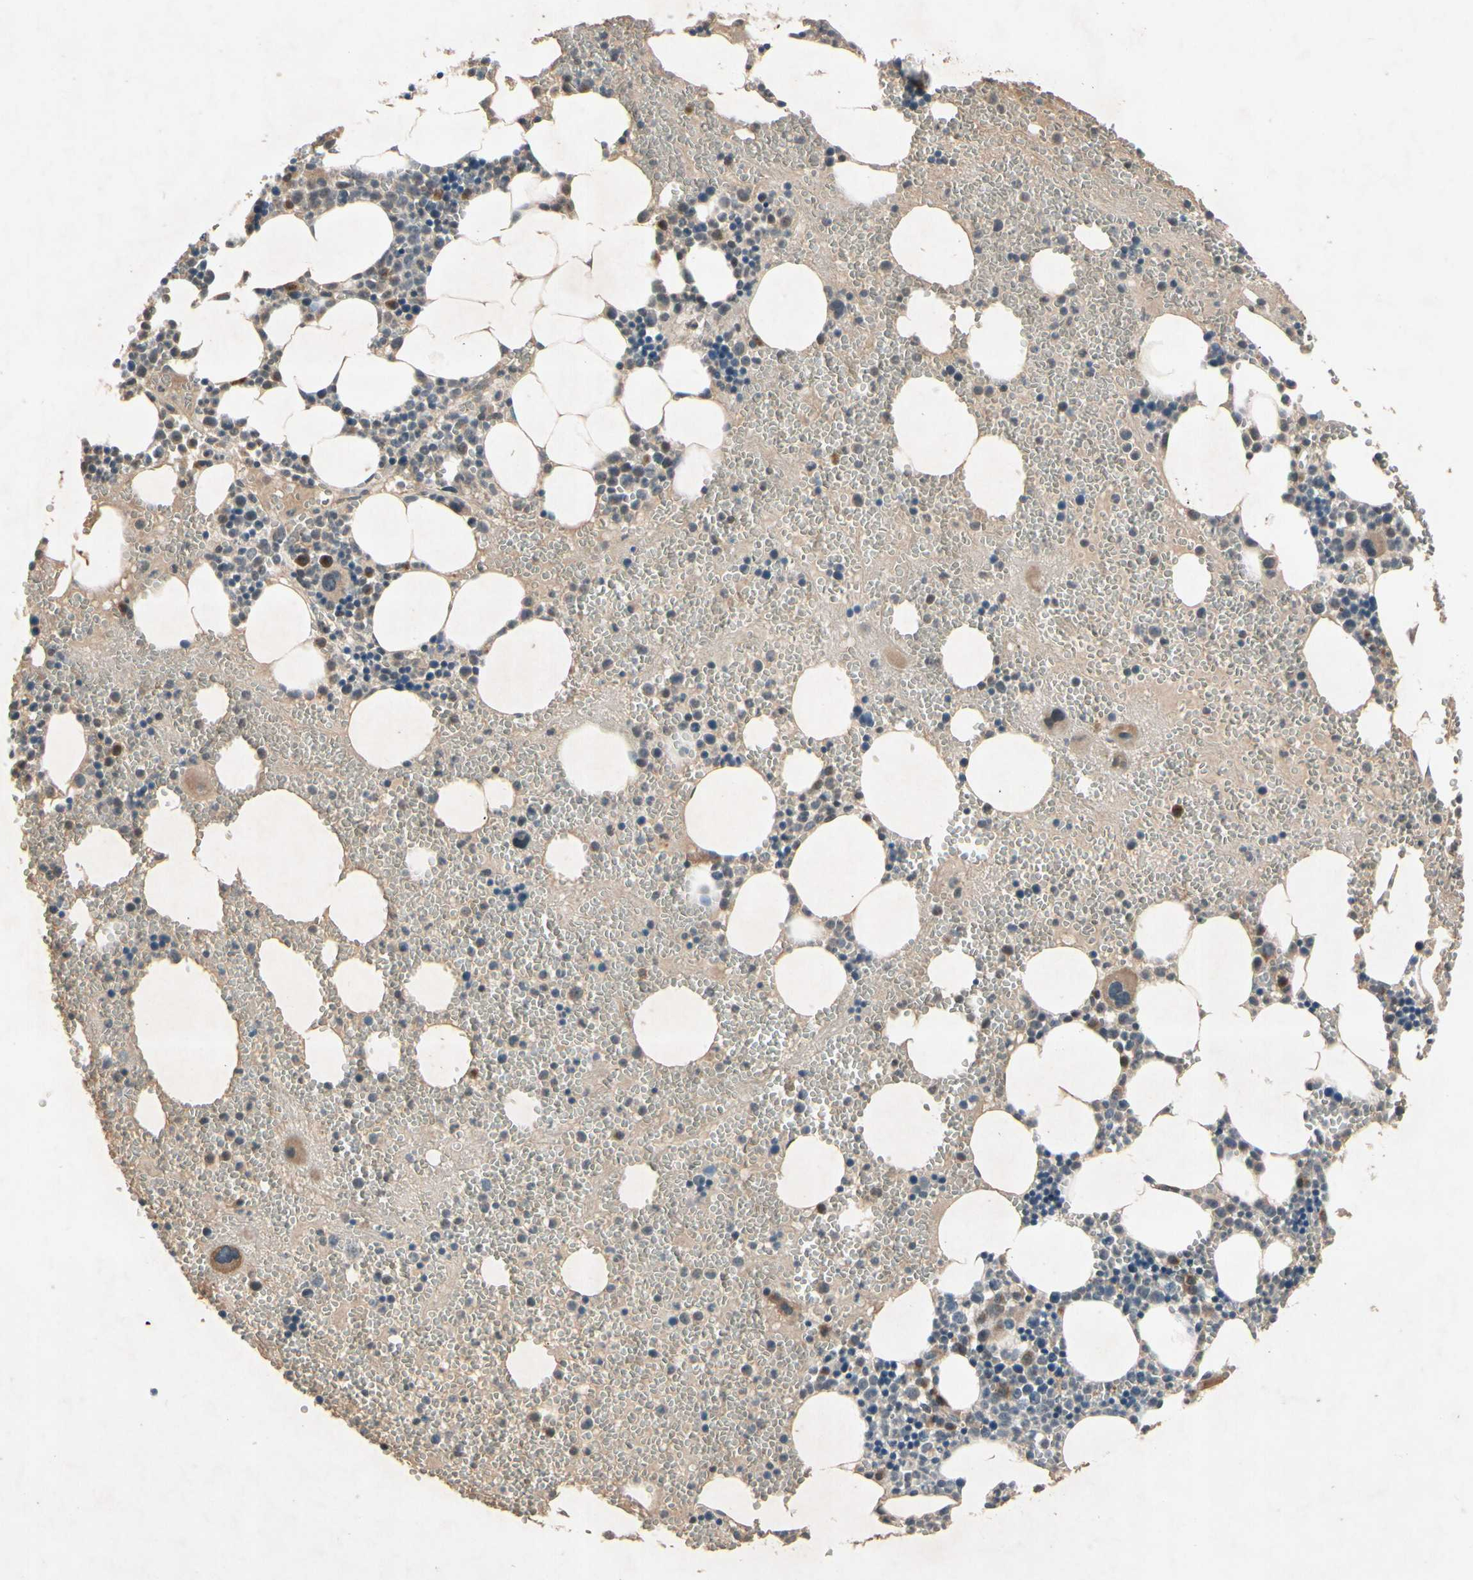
{"staining": {"intensity": "strong", "quantity": "<25%", "location": "cytoplasmic/membranous"}, "tissue": "bone marrow", "cell_type": "Hematopoietic cells", "image_type": "normal", "snomed": [{"axis": "morphology", "description": "Normal tissue, NOS"}, {"axis": "morphology", "description": "Inflammation, NOS"}, {"axis": "topography", "description": "Bone marrow"}], "caption": "This histopathology image shows immunohistochemistry staining of unremarkable bone marrow, with medium strong cytoplasmic/membranous positivity in about <25% of hematopoietic cells.", "gene": "NSF", "patient": {"sex": "female", "age": 76}}